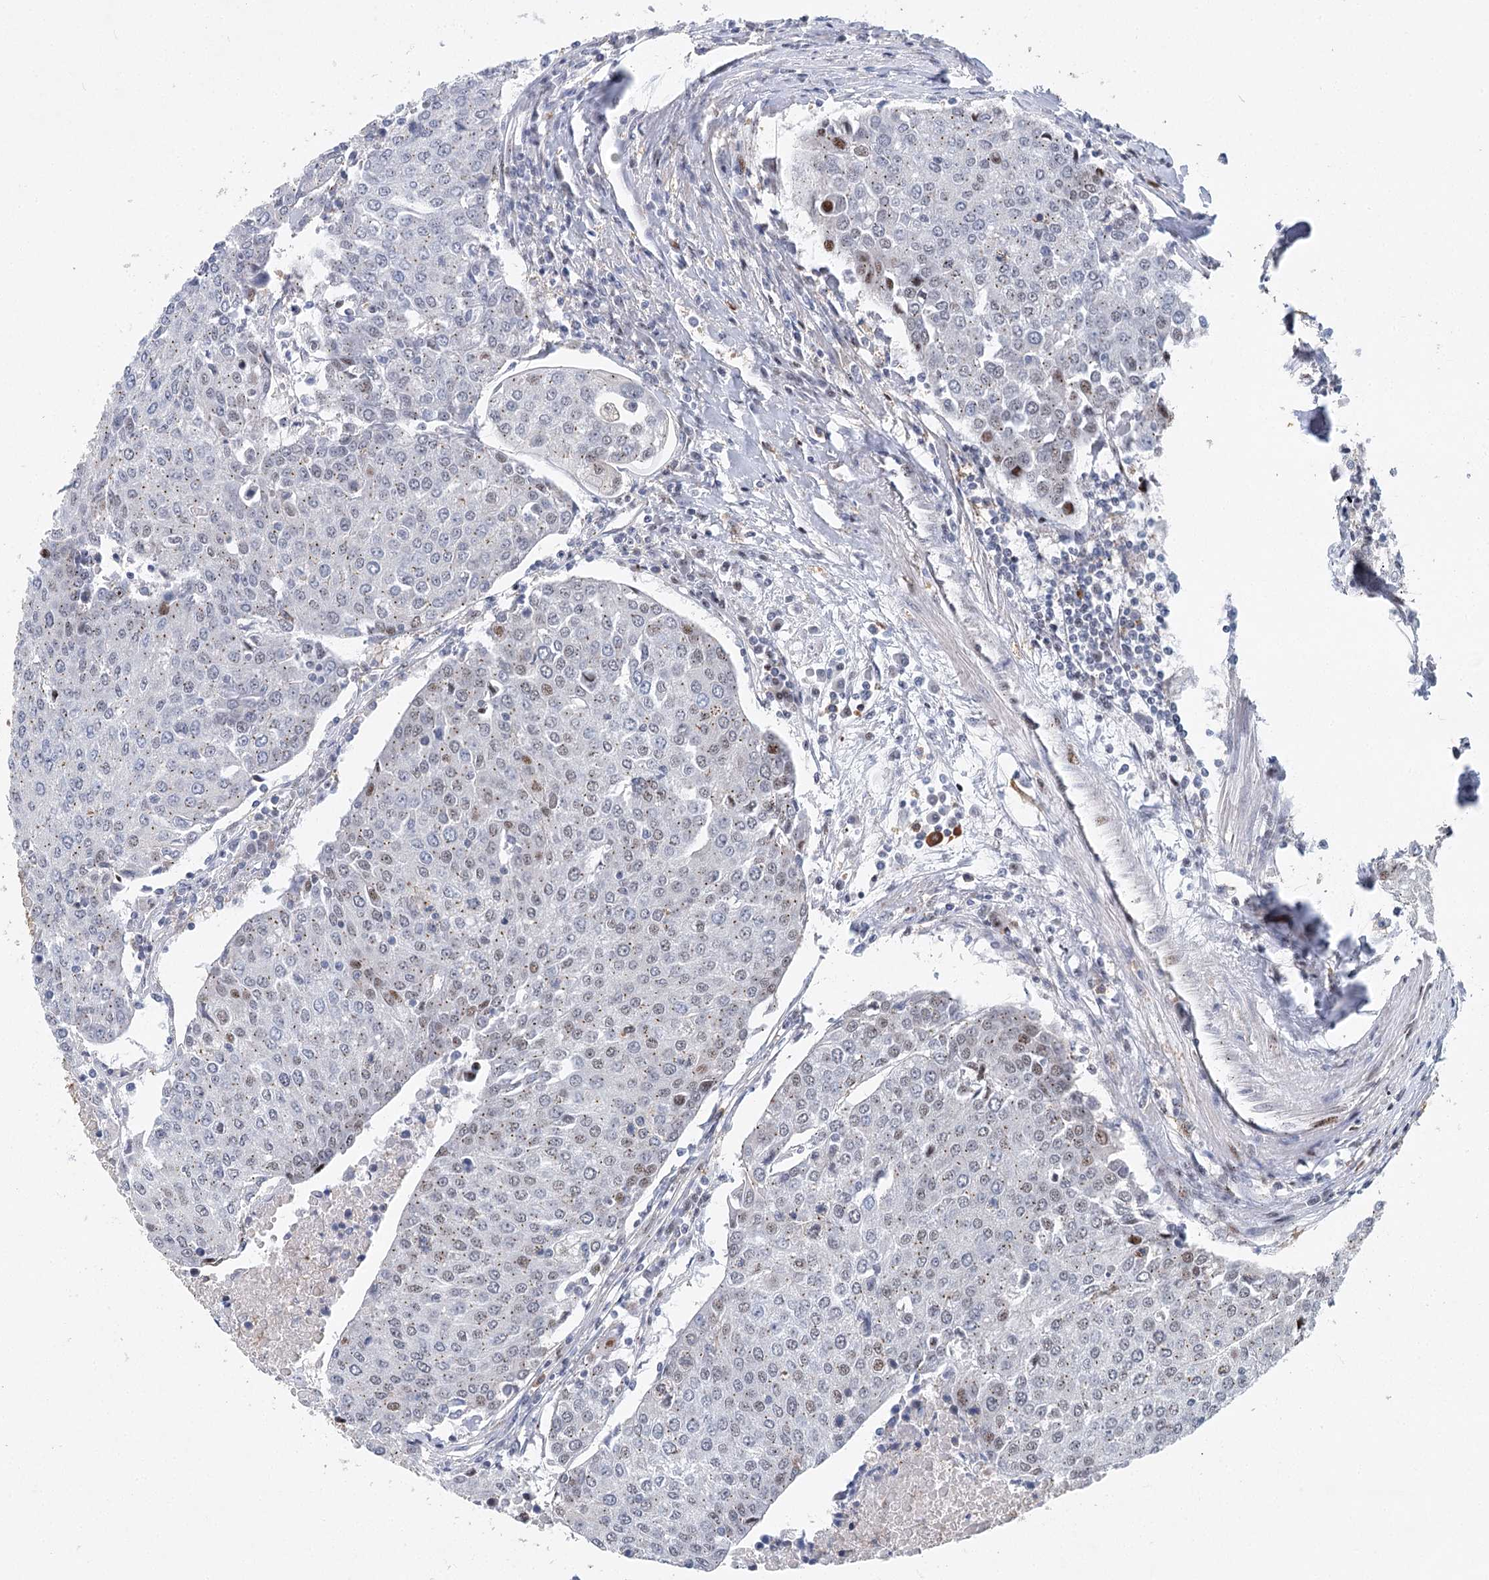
{"staining": {"intensity": "weak", "quantity": "<25%", "location": "nuclear"}, "tissue": "urothelial cancer", "cell_type": "Tumor cells", "image_type": "cancer", "snomed": [{"axis": "morphology", "description": "Urothelial carcinoma, High grade"}, {"axis": "topography", "description": "Urinary bladder"}], "caption": "High magnification brightfield microscopy of urothelial carcinoma (high-grade) stained with DAB (3,3'-diaminobenzidine) (brown) and counterstained with hematoxylin (blue): tumor cells show no significant staining.", "gene": "CAMTA1", "patient": {"sex": "female", "age": 85}}